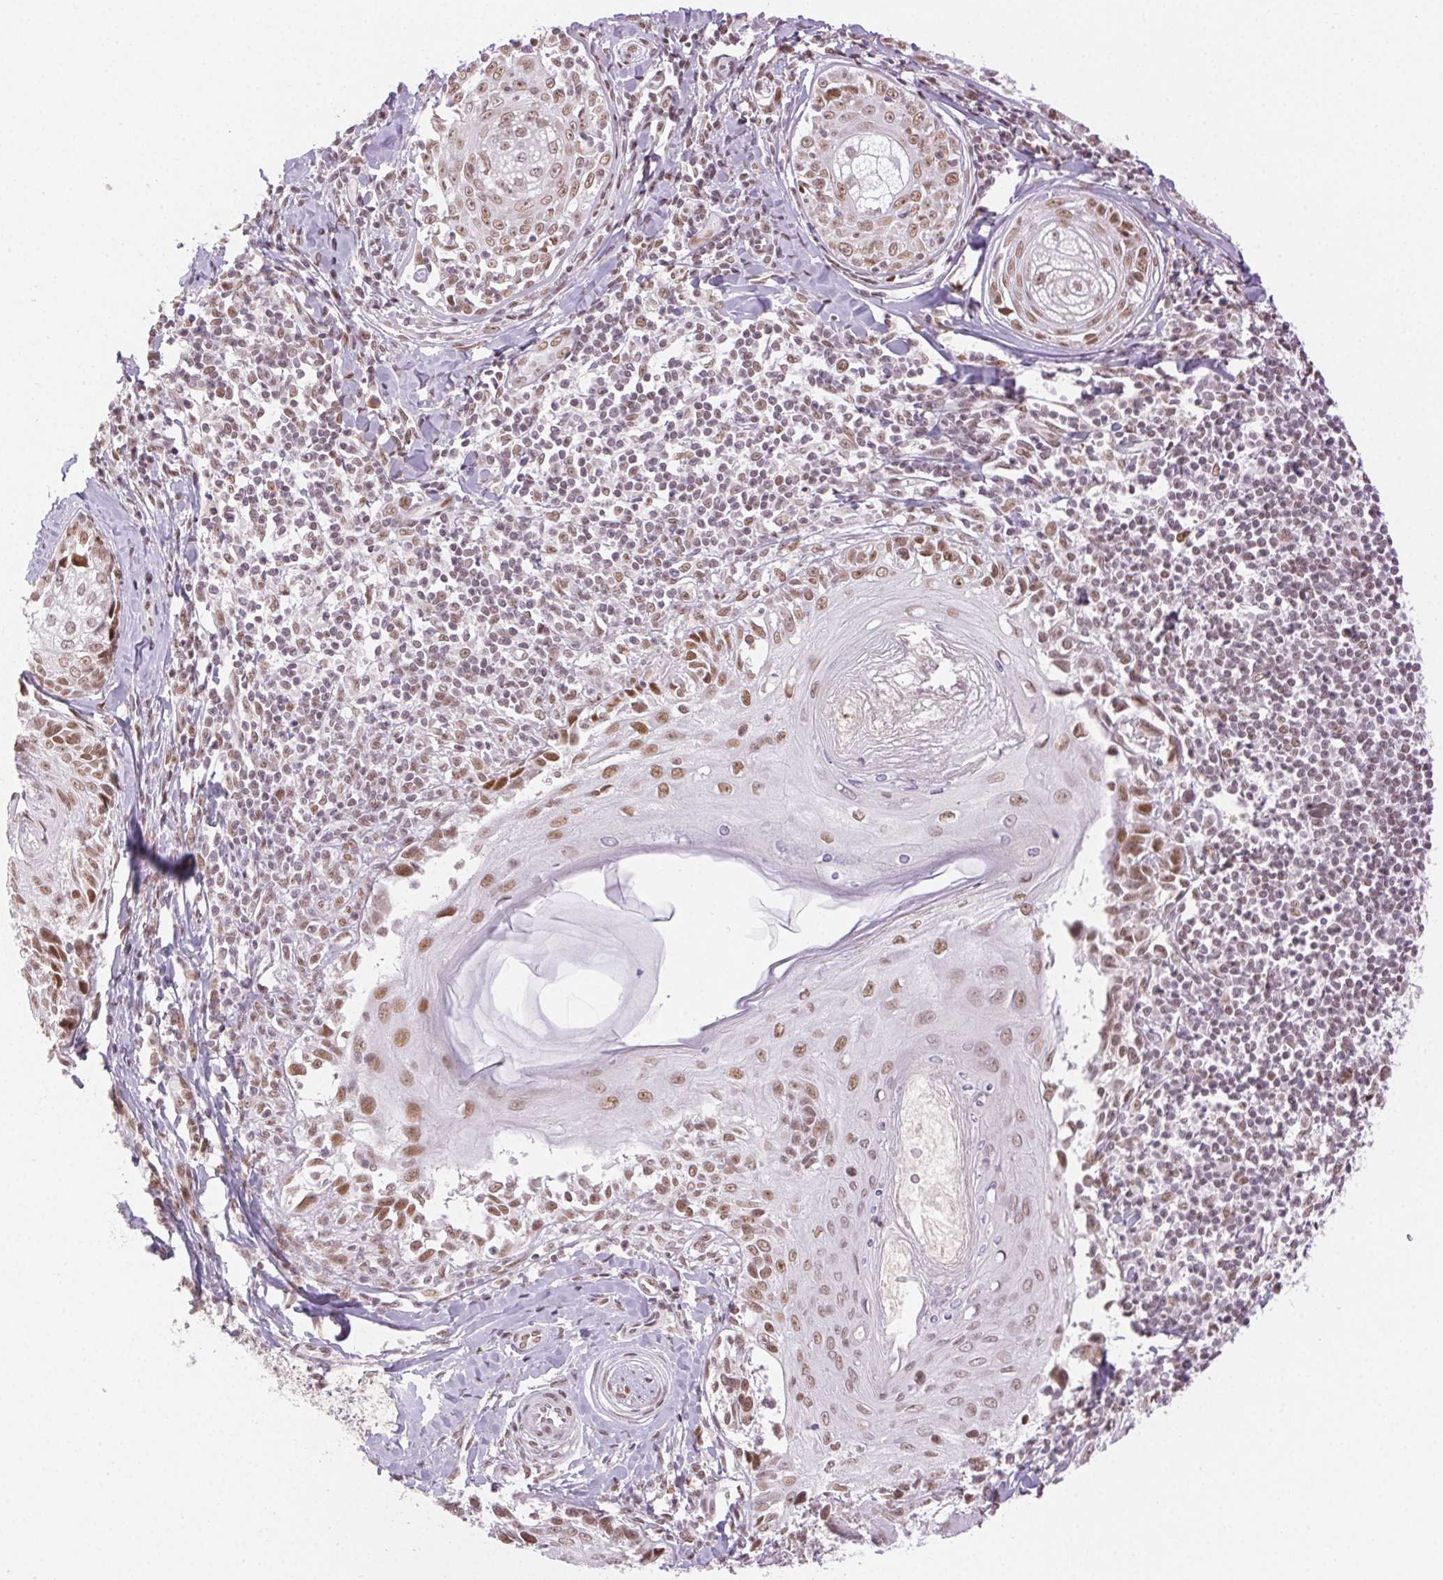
{"staining": {"intensity": "moderate", "quantity": ">75%", "location": "nuclear"}, "tissue": "melanoma", "cell_type": "Tumor cells", "image_type": "cancer", "snomed": [{"axis": "morphology", "description": "Malignant melanoma, NOS"}, {"axis": "topography", "description": "Skin"}], "caption": "DAB (3,3'-diaminobenzidine) immunohistochemical staining of malignant melanoma reveals moderate nuclear protein positivity in approximately >75% of tumor cells.", "gene": "H2AZ2", "patient": {"sex": "female", "age": 86}}